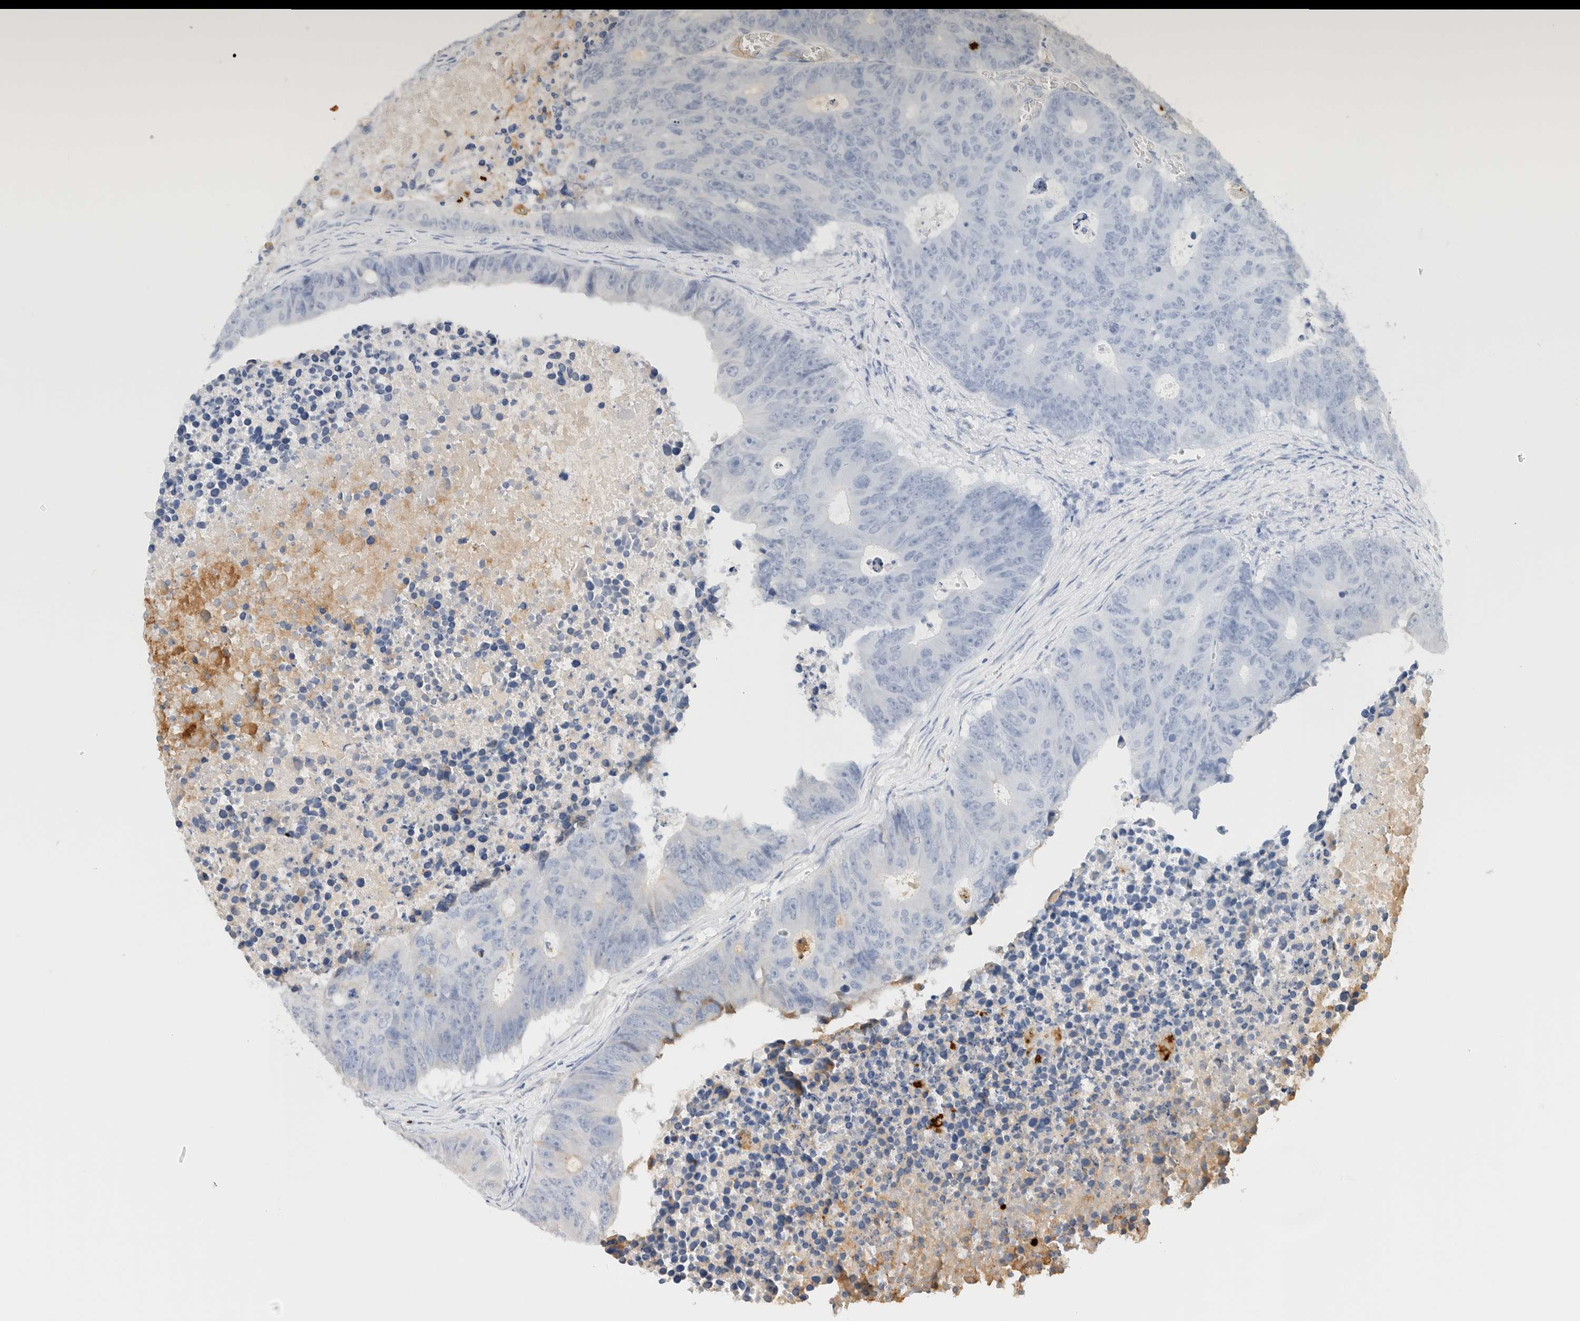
{"staining": {"intensity": "negative", "quantity": "none", "location": "none"}, "tissue": "colorectal cancer", "cell_type": "Tumor cells", "image_type": "cancer", "snomed": [{"axis": "morphology", "description": "Adenocarcinoma, NOS"}, {"axis": "topography", "description": "Colon"}], "caption": "Immunohistochemistry (IHC) of human colorectal cancer exhibits no positivity in tumor cells.", "gene": "PROS1", "patient": {"sex": "male", "age": 87}}